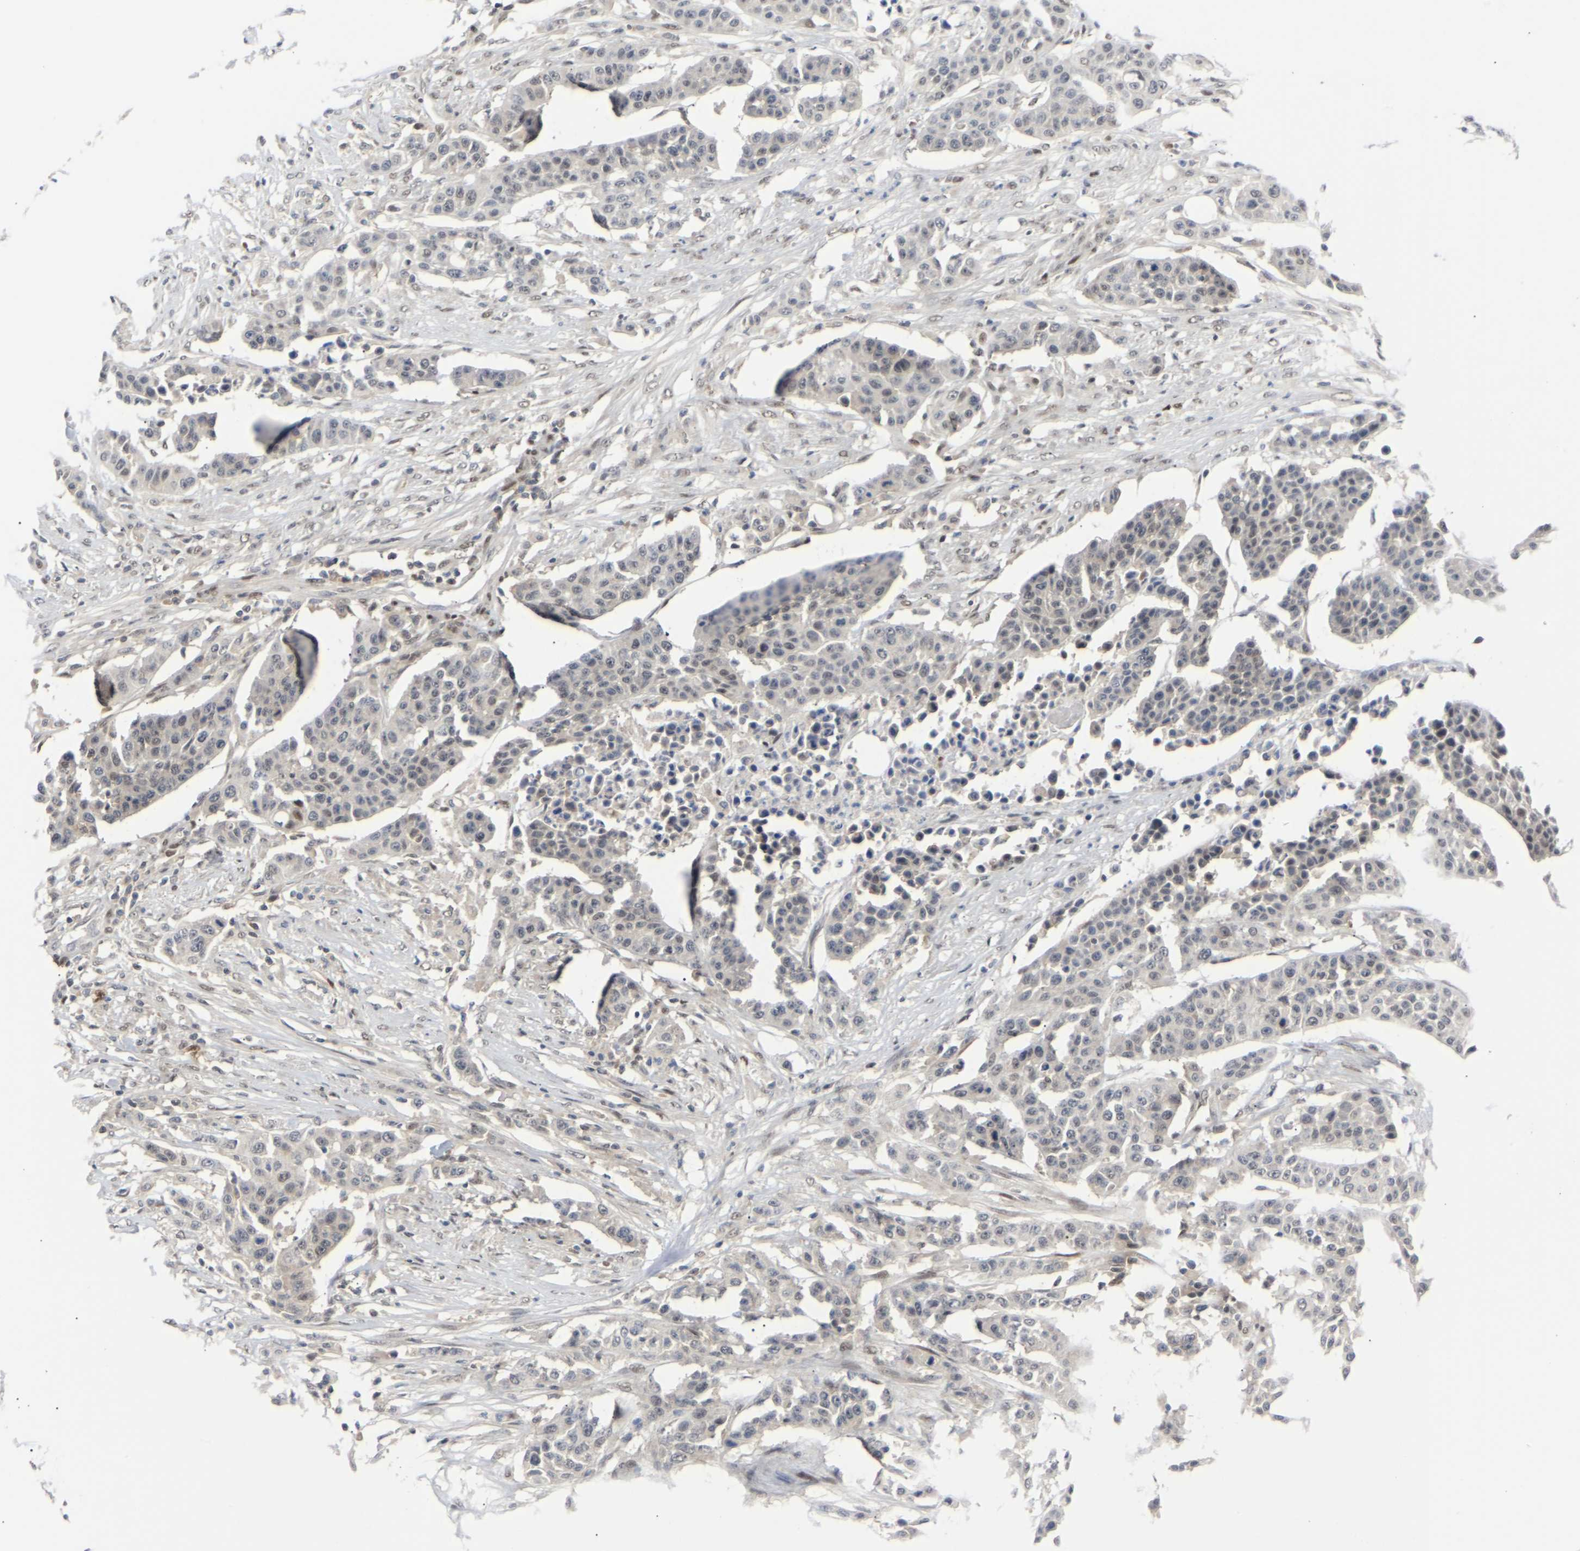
{"staining": {"intensity": "negative", "quantity": "none", "location": "none"}, "tissue": "urothelial cancer", "cell_type": "Tumor cells", "image_type": "cancer", "snomed": [{"axis": "morphology", "description": "Urothelial carcinoma, High grade"}, {"axis": "topography", "description": "Urinary bladder"}], "caption": "Tumor cells show no significant protein staining in urothelial cancer.", "gene": "SSBP2", "patient": {"sex": "male", "age": 74}}